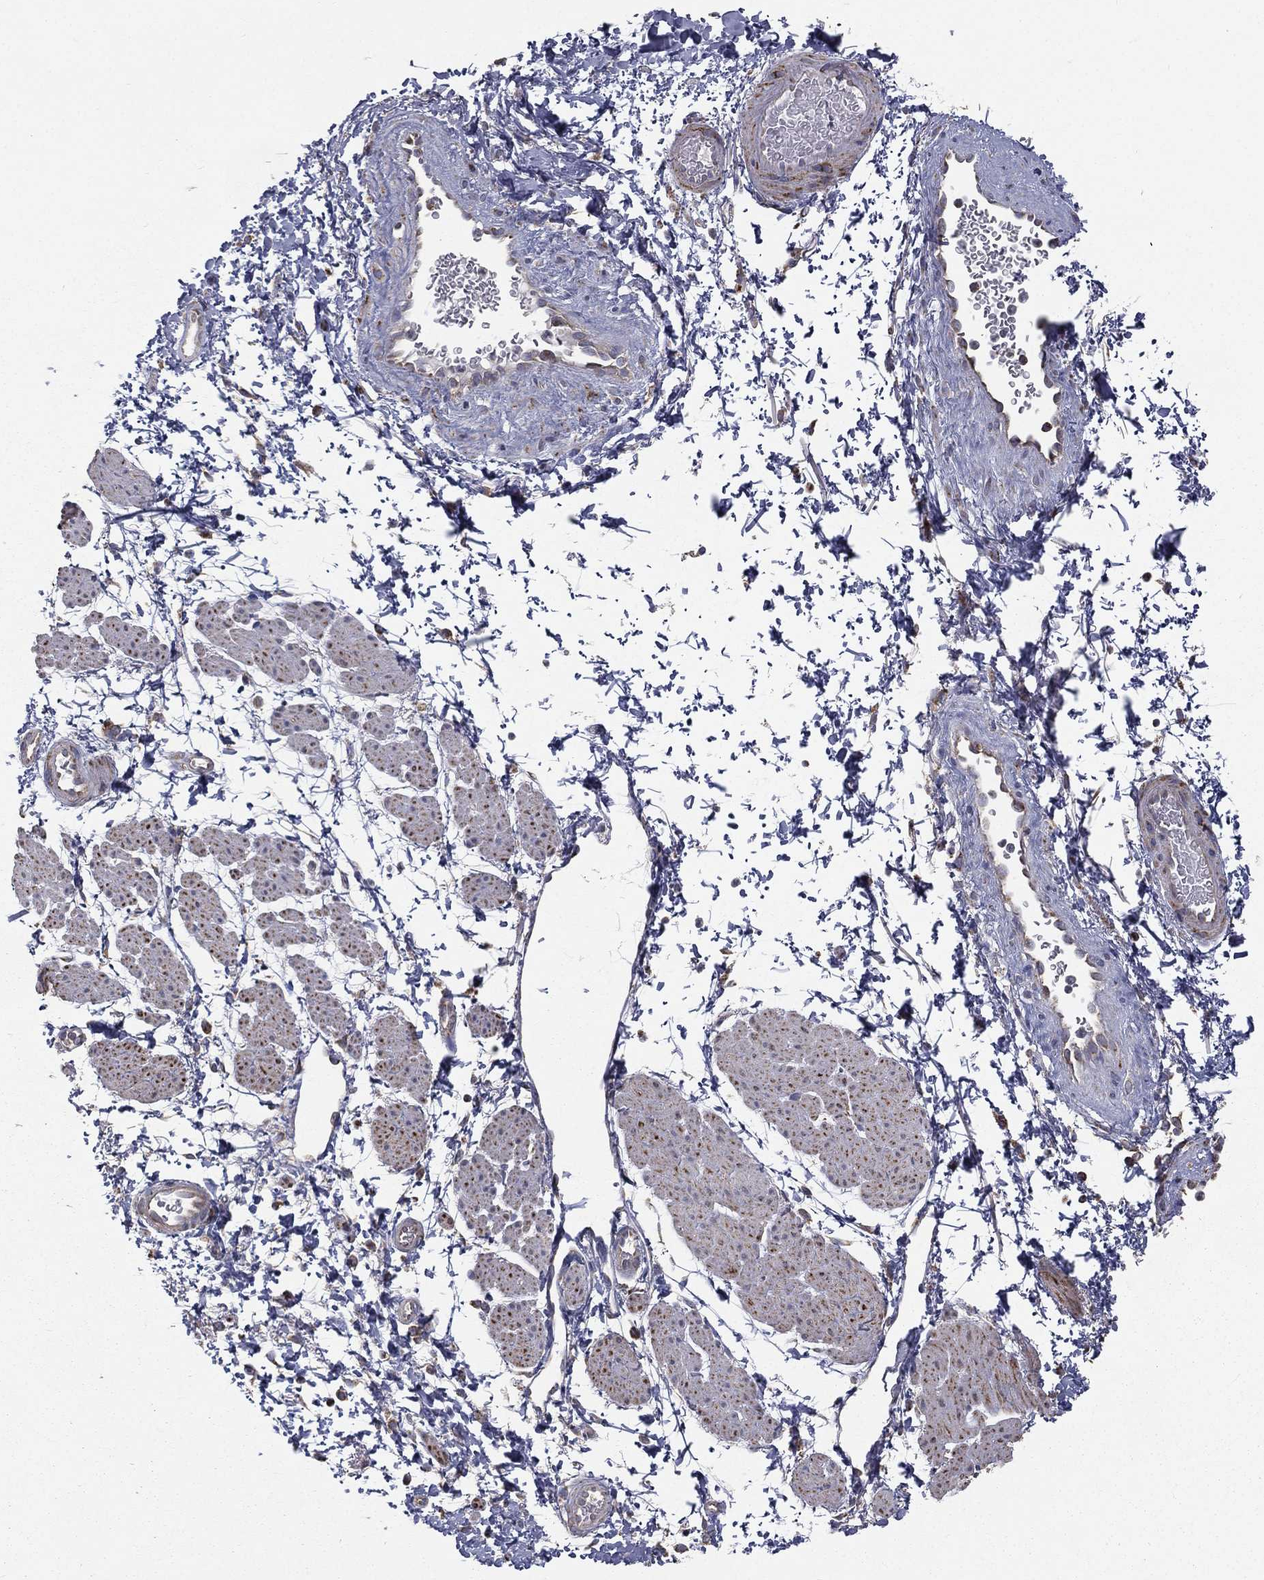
{"staining": {"intensity": "strong", "quantity": "<25%", "location": "cytoplasmic/membranous"}, "tissue": "skin", "cell_type": "Epidermal cells", "image_type": "normal", "snomed": [{"axis": "morphology", "description": "Normal tissue, NOS"}, {"axis": "topography", "description": "Anal"}], "caption": "Protein expression analysis of normal human skin reveals strong cytoplasmic/membranous staining in approximately <25% of epidermal cells.", "gene": "HADH", "patient": {"sex": "male", "age": 53}}